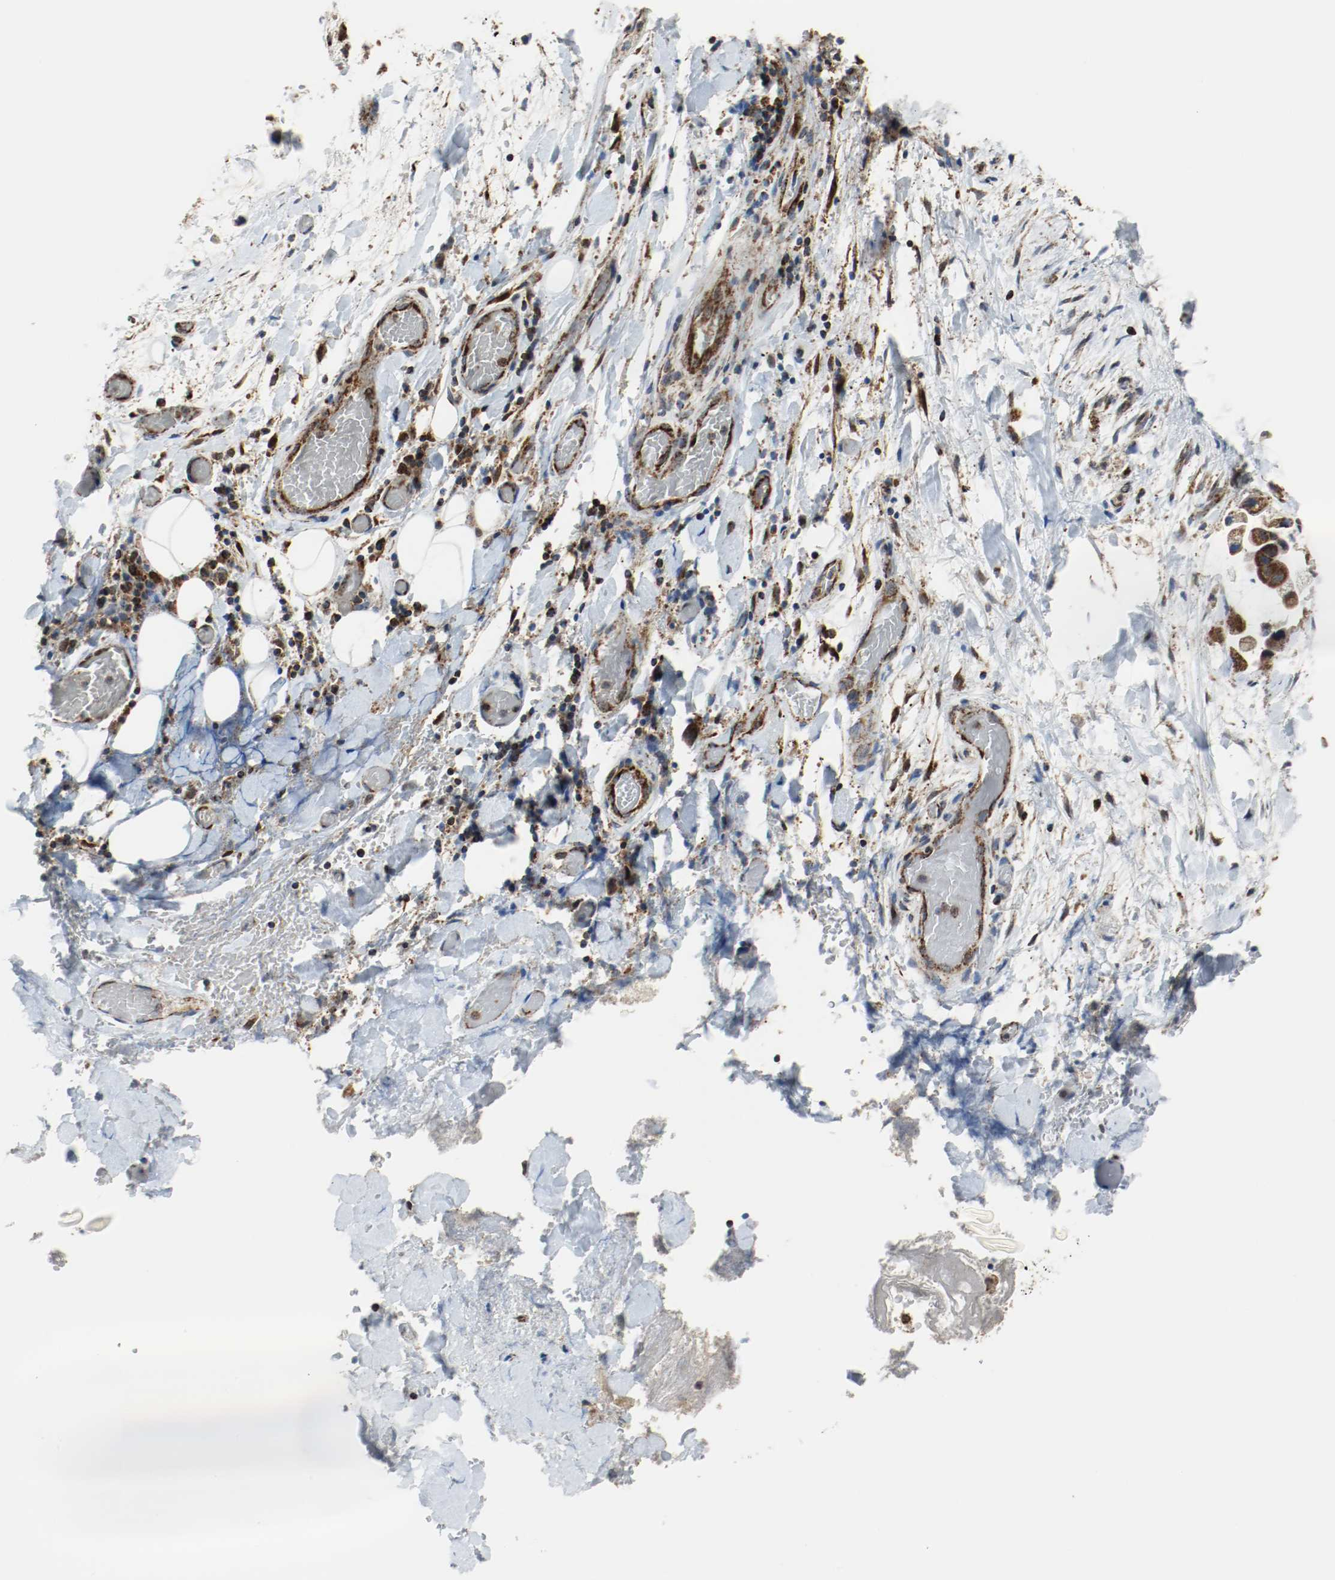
{"staining": {"intensity": "strong", "quantity": ">75%", "location": "cytoplasmic/membranous"}, "tissue": "soft tissue", "cell_type": "Fibroblasts", "image_type": "normal", "snomed": [{"axis": "morphology", "description": "Normal tissue, NOS"}, {"axis": "morphology", "description": "Cholangiocarcinoma"}, {"axis": "topography", "description": "Liver"}, {"axis": "topography", "description": "Peripheral nerve tissue"}], "caption": "This photomicrograph displays unremarkable soft tissue stained with immunohistochemistry to label a protein in brown. The cytoplasmic/membranous of fibroblasts show strong positivity for the protein. Nuclei are counter-stained blue.", "gene": "TXNRD1", "patient": {"sex": "male", "age": 50}}